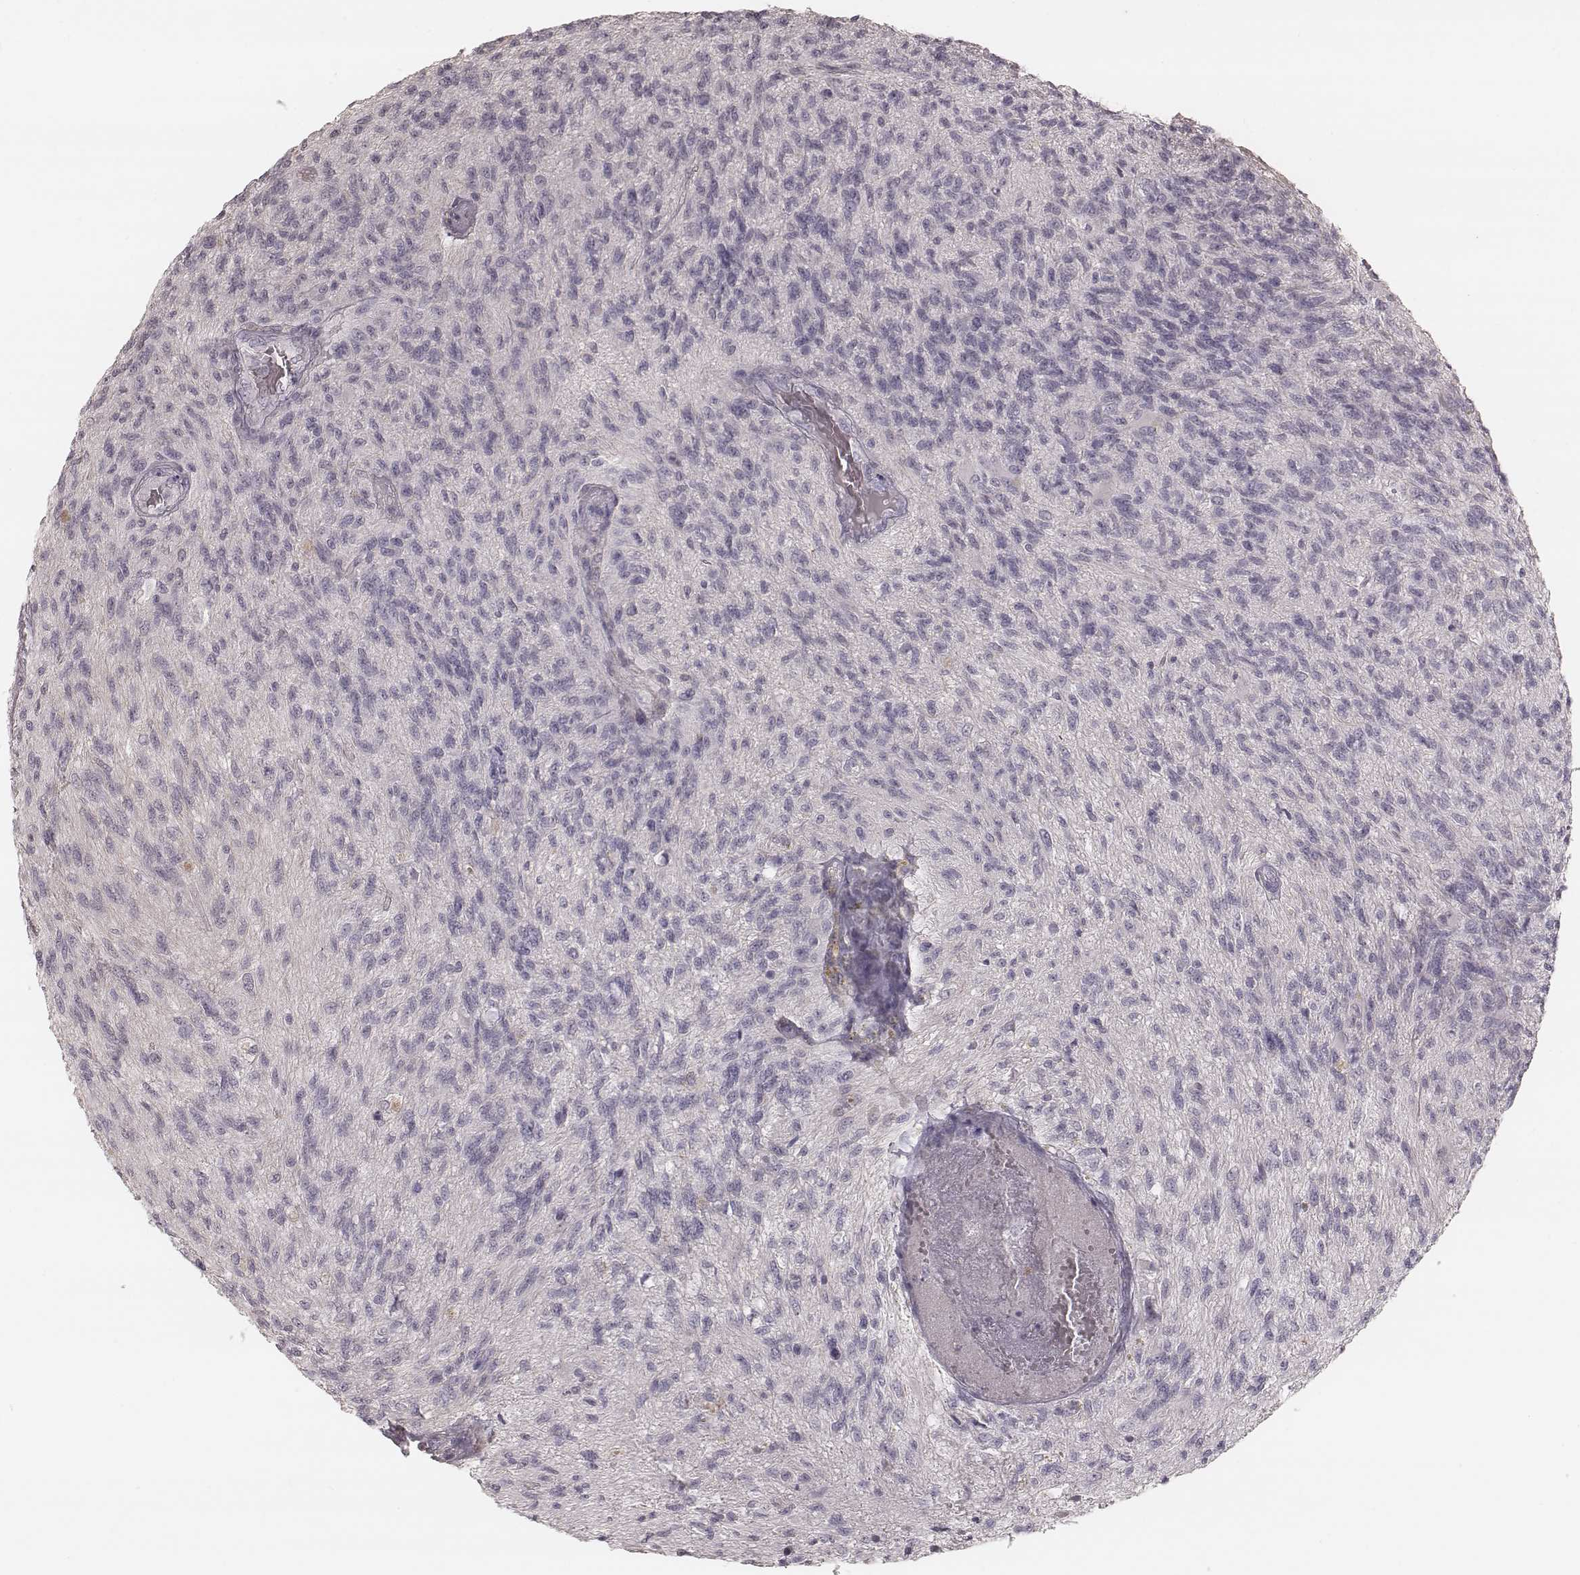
{"staining": {"intensity": "negative", "quantity": "none", "location": "none"}, "tissue": "glioma", "cell_type": "Tumor cells", "image_type": "cancer", "snomed": [{"axis": "morphology", "description": "Glioma, malignant, High grade"}, {"axis": "topography", "description": "Brain"}], "caption": "Immunohistochemical staining of human glioma exhibits no significant staining in tumor cells.", "gene": "SMIM24", "patient": {"sex": "male", "age": 56}}